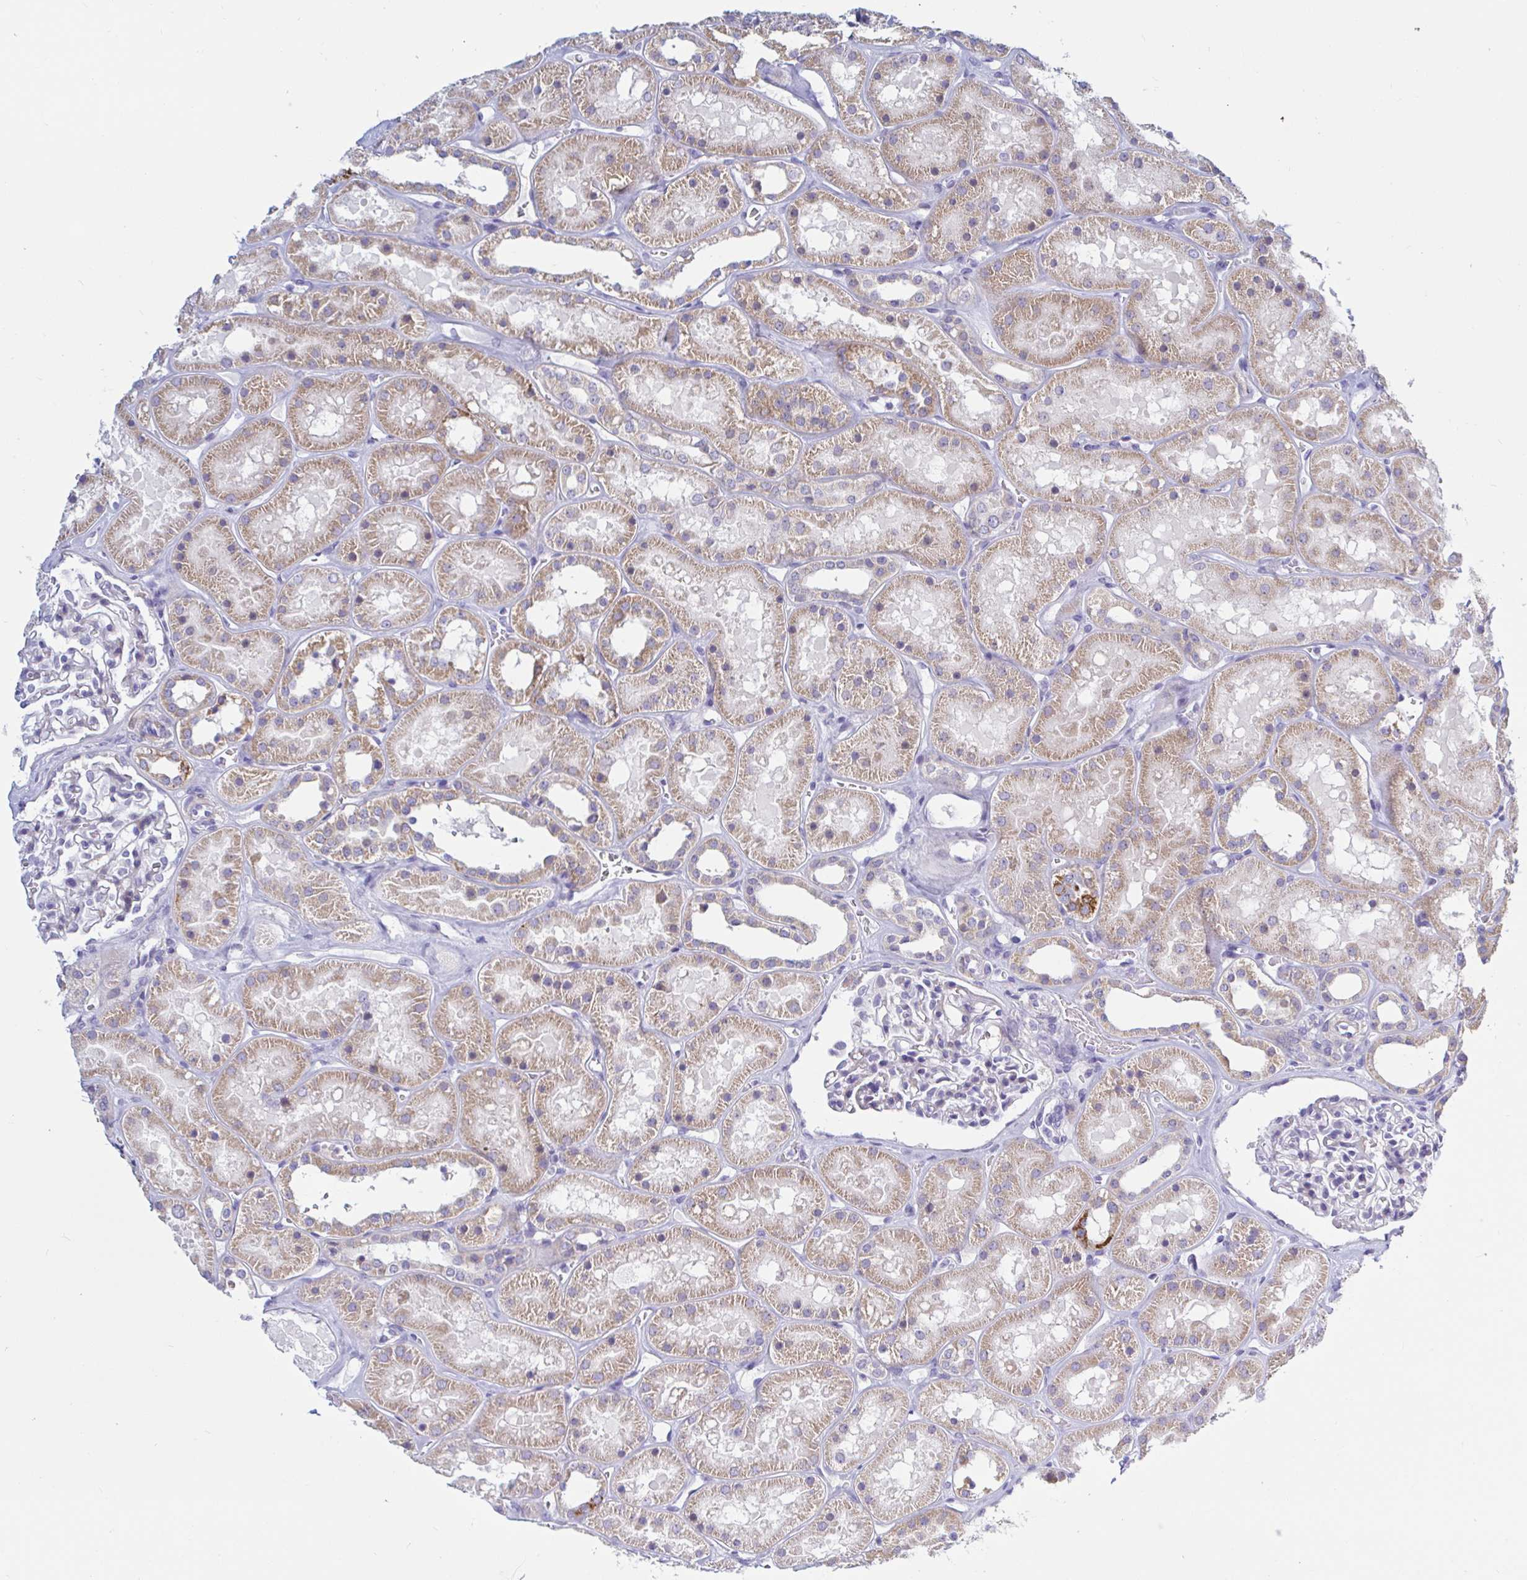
{"staining": {"intensity": "negative", "quantity": "none", "location": "none"}, "tissue": "kidney", "cell_type": "Cells in glomeruli", "image_type": "normal", "snomed": [{"axis": "morphology", "description": "Normal tissue, NOS"}, {"axis": "topography", "description": "Kidney"}], "caption": "Kidney was stained to show a protein in brown. There is no significant positivity in cells in glomeruli. (Brightfield microscopy of DAB (3,3'-diaminobenzidine) immunohistochemistry (IHC) at high magnification).", "gene": "ENSG00000271254", "patient": {"sex": "female", "age": 41}}